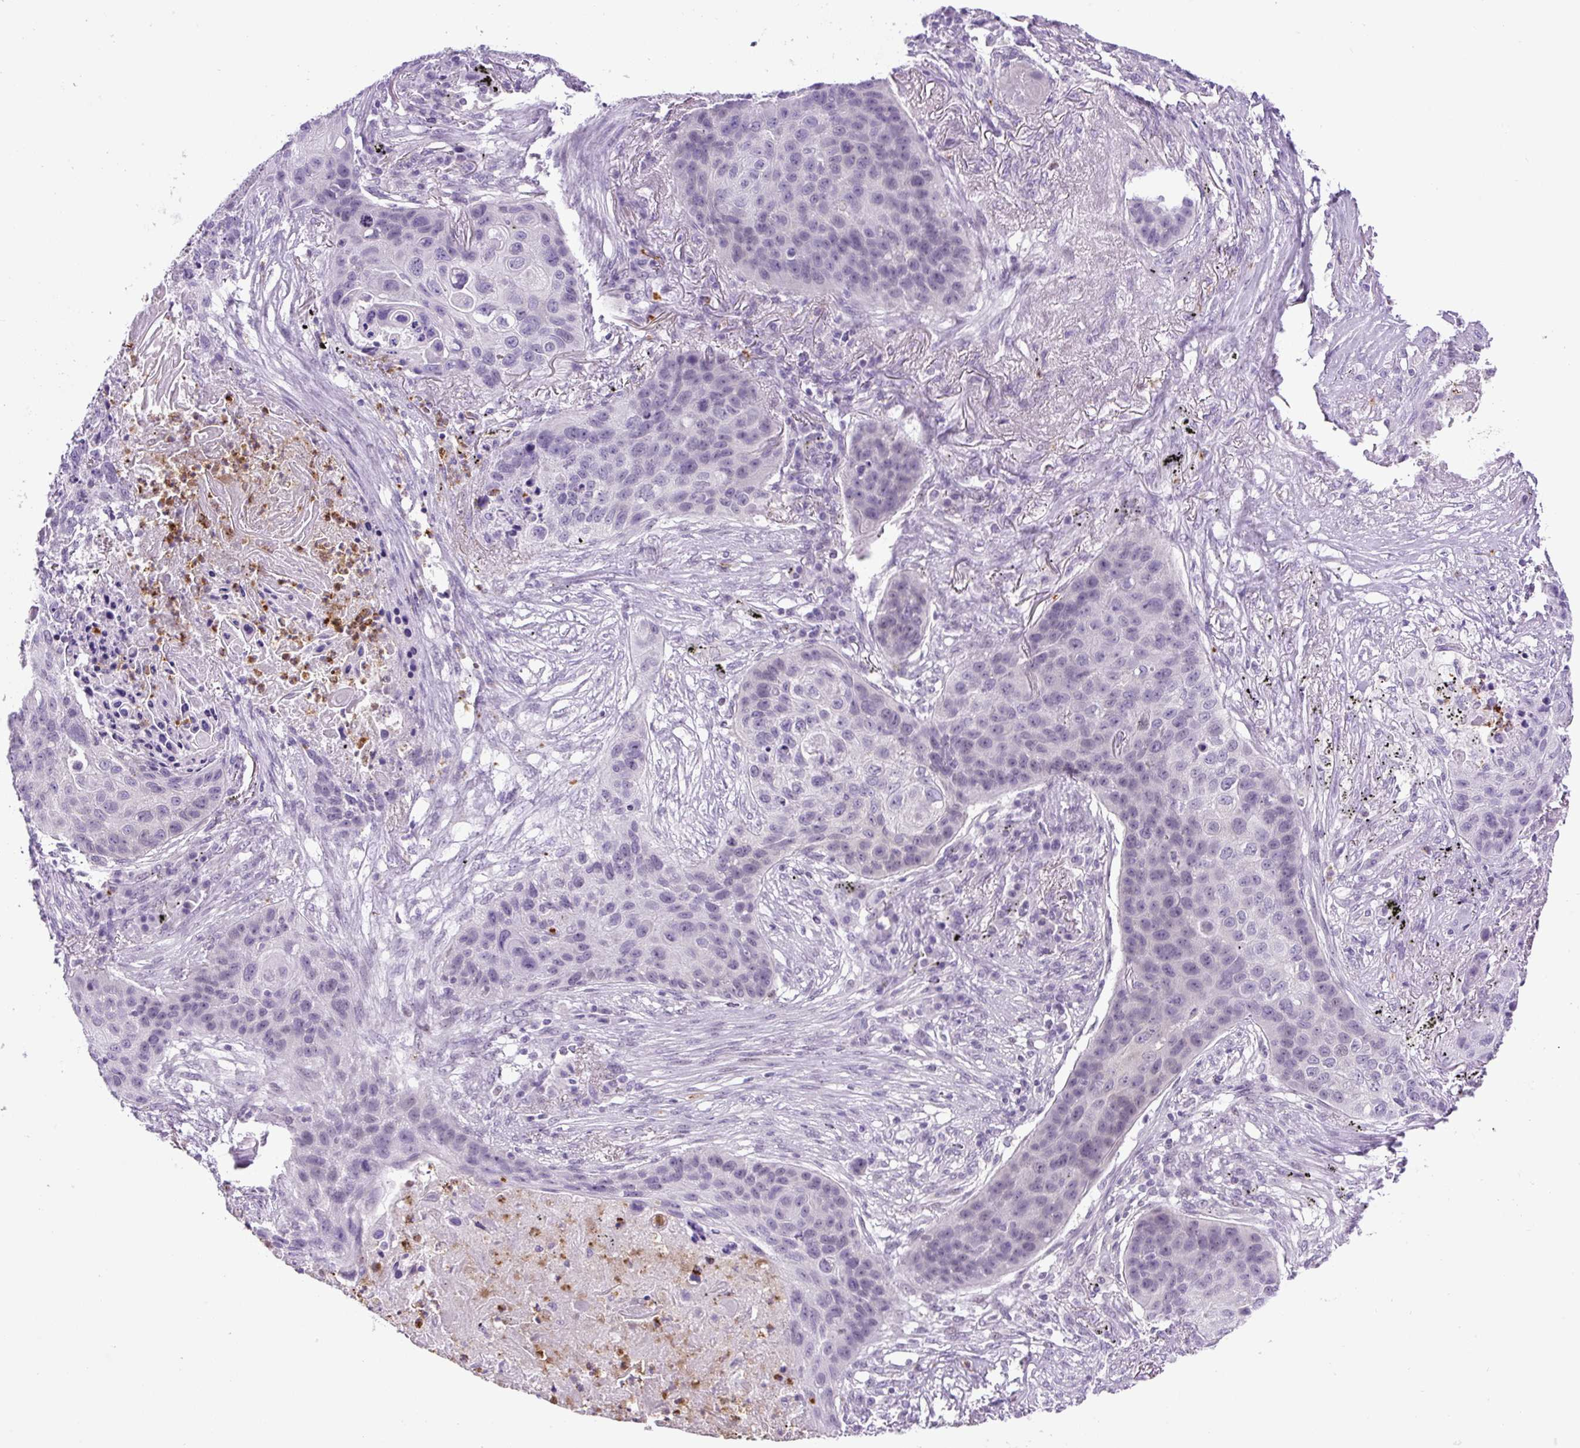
{"staining": {"intensity": "negative", "quantity": "none", "location": "none"}, "tissue": "lung cancer", "cell_type": "Tumor cells", "image_type": "cancer", "snomed": [{"axis": "morphology", "description": "Squamous cell carcinoma, NOS"}, {"axis": "topography", "description": "Lung"}], "caption": "Tumor cells are negative for protein expression in human squamous cell carcinoma (lung).", "gene": "RHBDD2", "patient": {"sex": "female", "age": 63}}